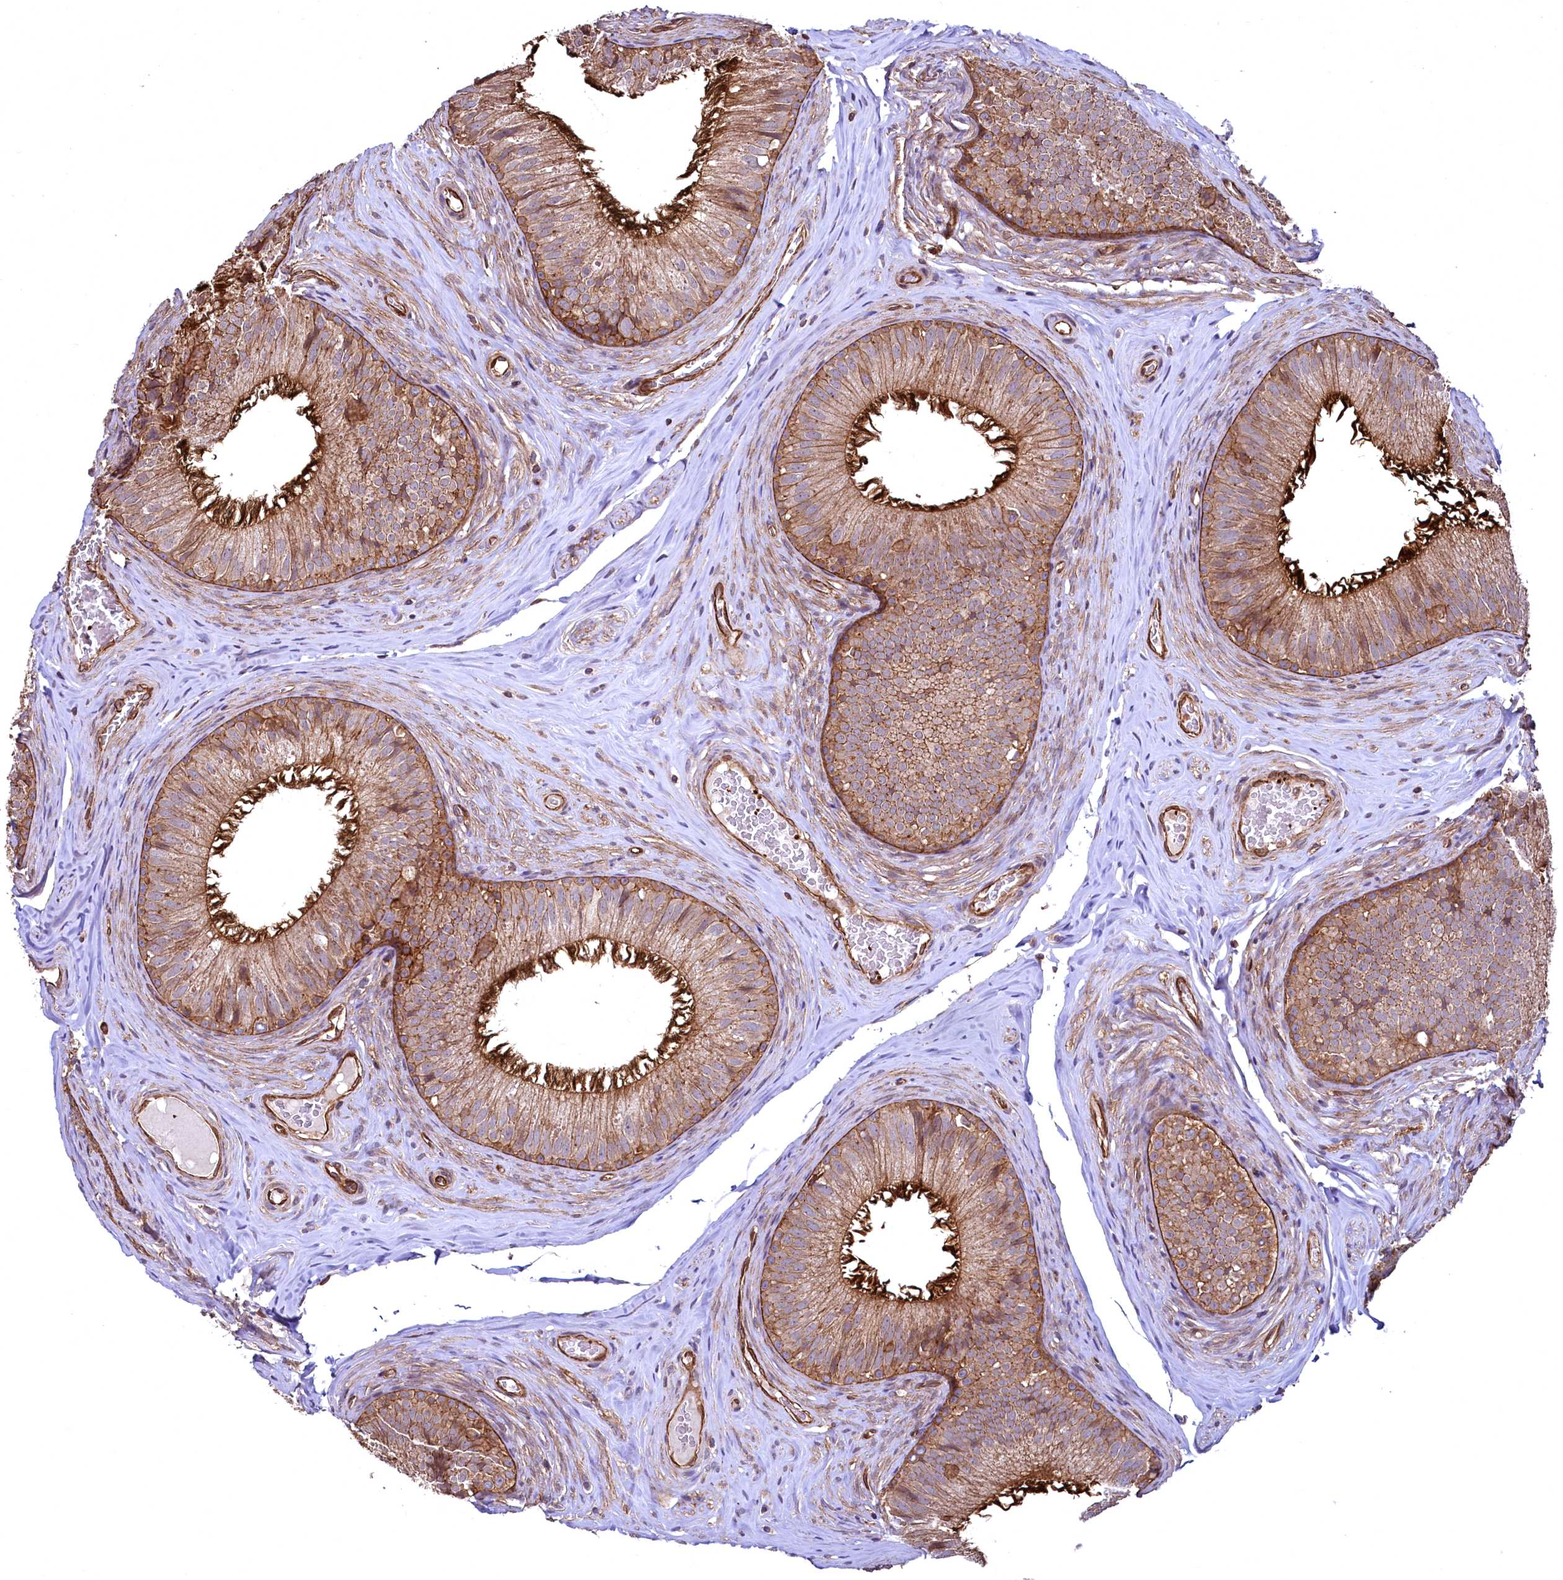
{"staining": {"intensity": "strong", "quantity": ">75%", "location": "cytoplasmic/membranous"}, "tissue": "epididymis", "cell_type": "Glandular cells", "image_type": "normal", "snomed": [{"axis": "morphology", "description": "Normal tissue, NOS"}, {"axis": "topography", "description": "Epididymis"}], "caption": "Protein expression analysis of benign human epididymis reveals strong cytoplasmic/membranous staining in approximately >75% of glandular cells.", "gene": "SVIP", "patient": {"sex": "male", "age": 34}}